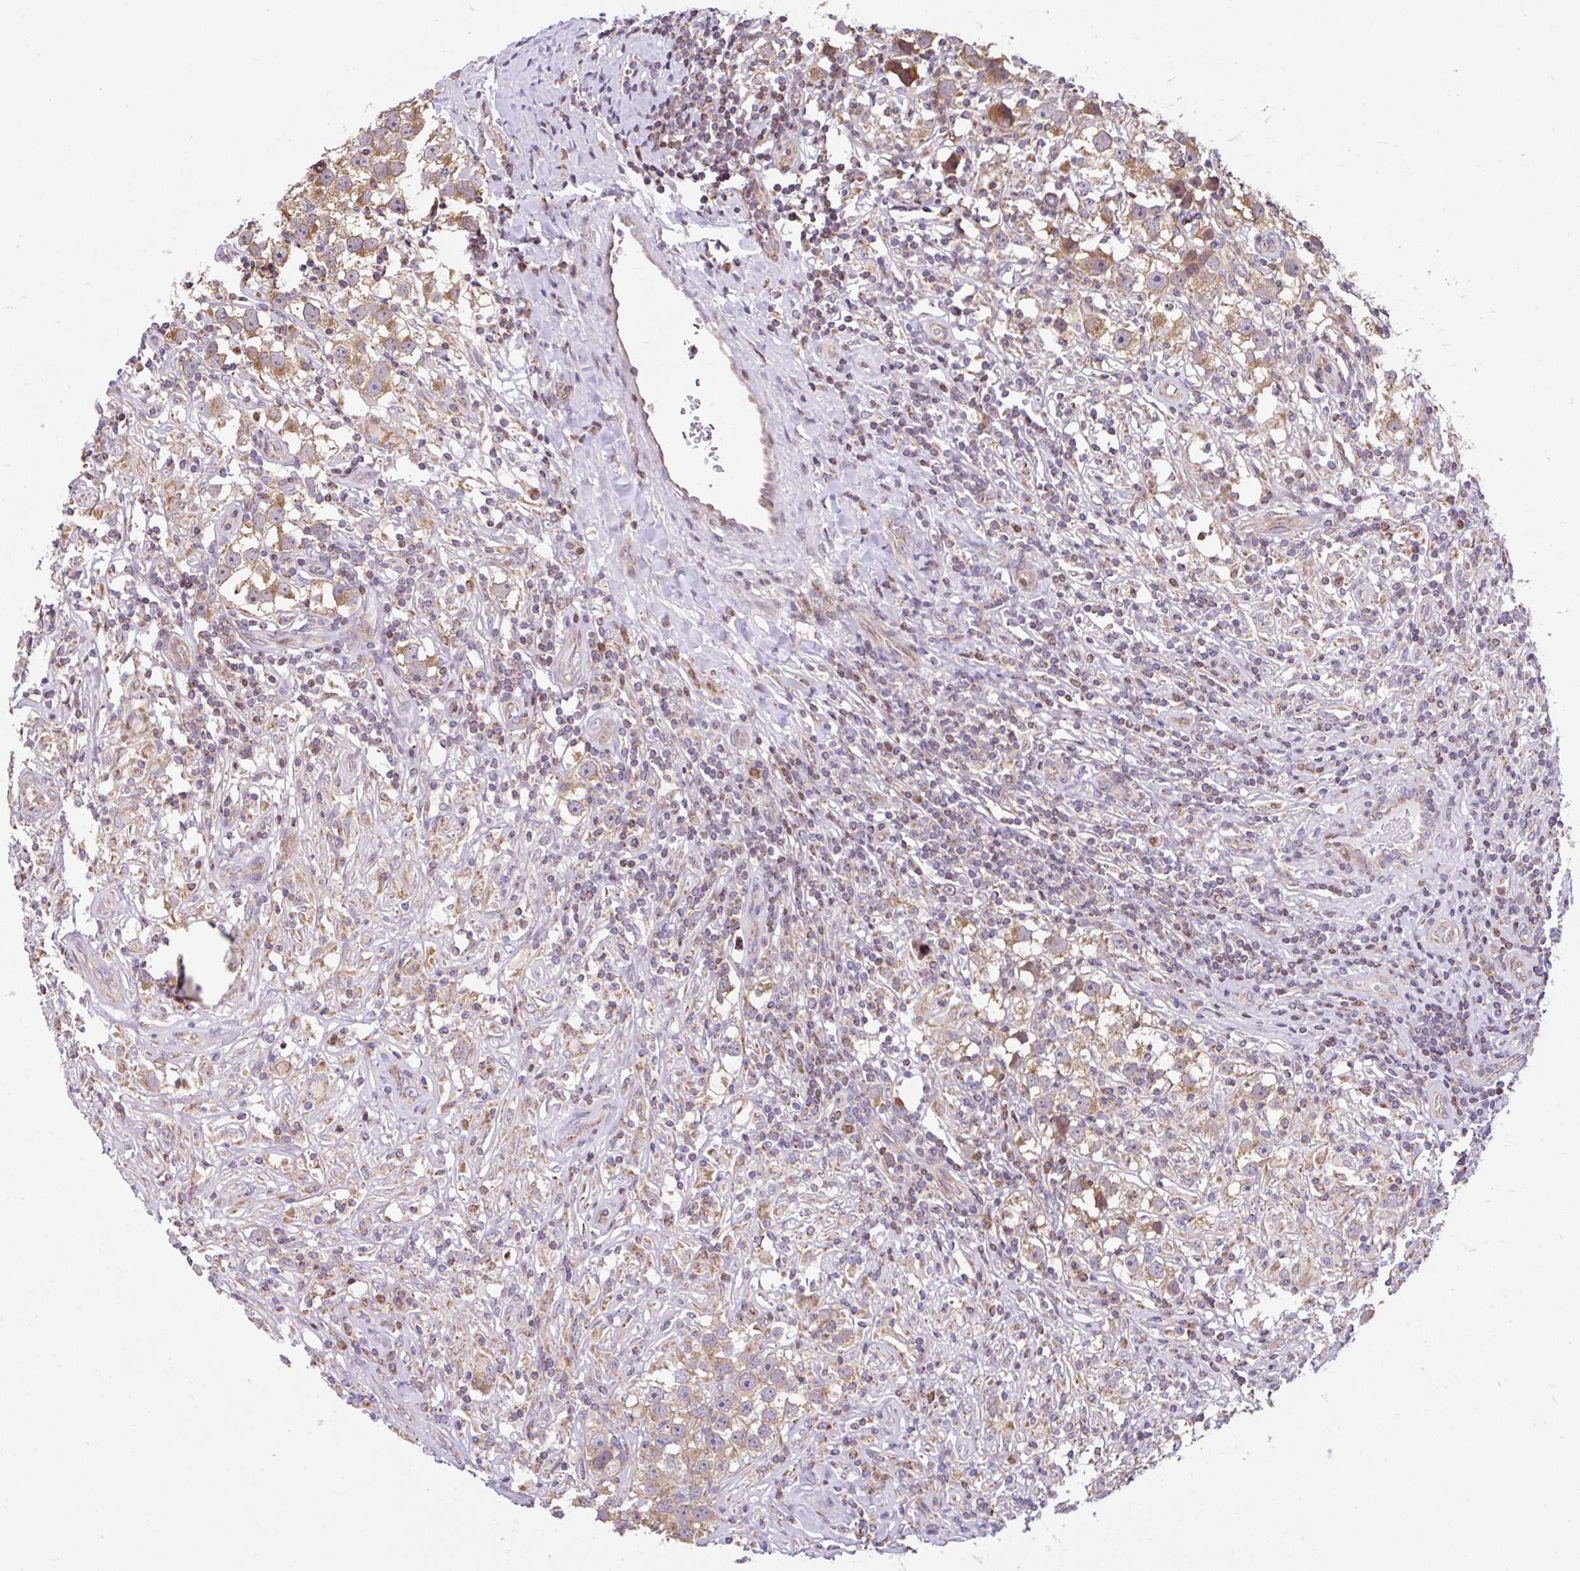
{"staining": {"intensity": "moderate", "quantity": ">75%", "location": "cytoplasmic/membranous"}, "tissue": "testis cancer", "cell_type": "Tumor cells", "image_type": "cancer", "snomed": [{"axis": "morphology", "description": "Seminoma, NOS"}, {"axis": "topography", "description": "Testis"}], "caption": "The immunohistochemical stain labels moderate cytoplasmic/membranous expression in tumor cells of testis cancer (seminoma) tissue.", "gene": "FIGNL1", "patient": {"sex": "male", "age": 49}}